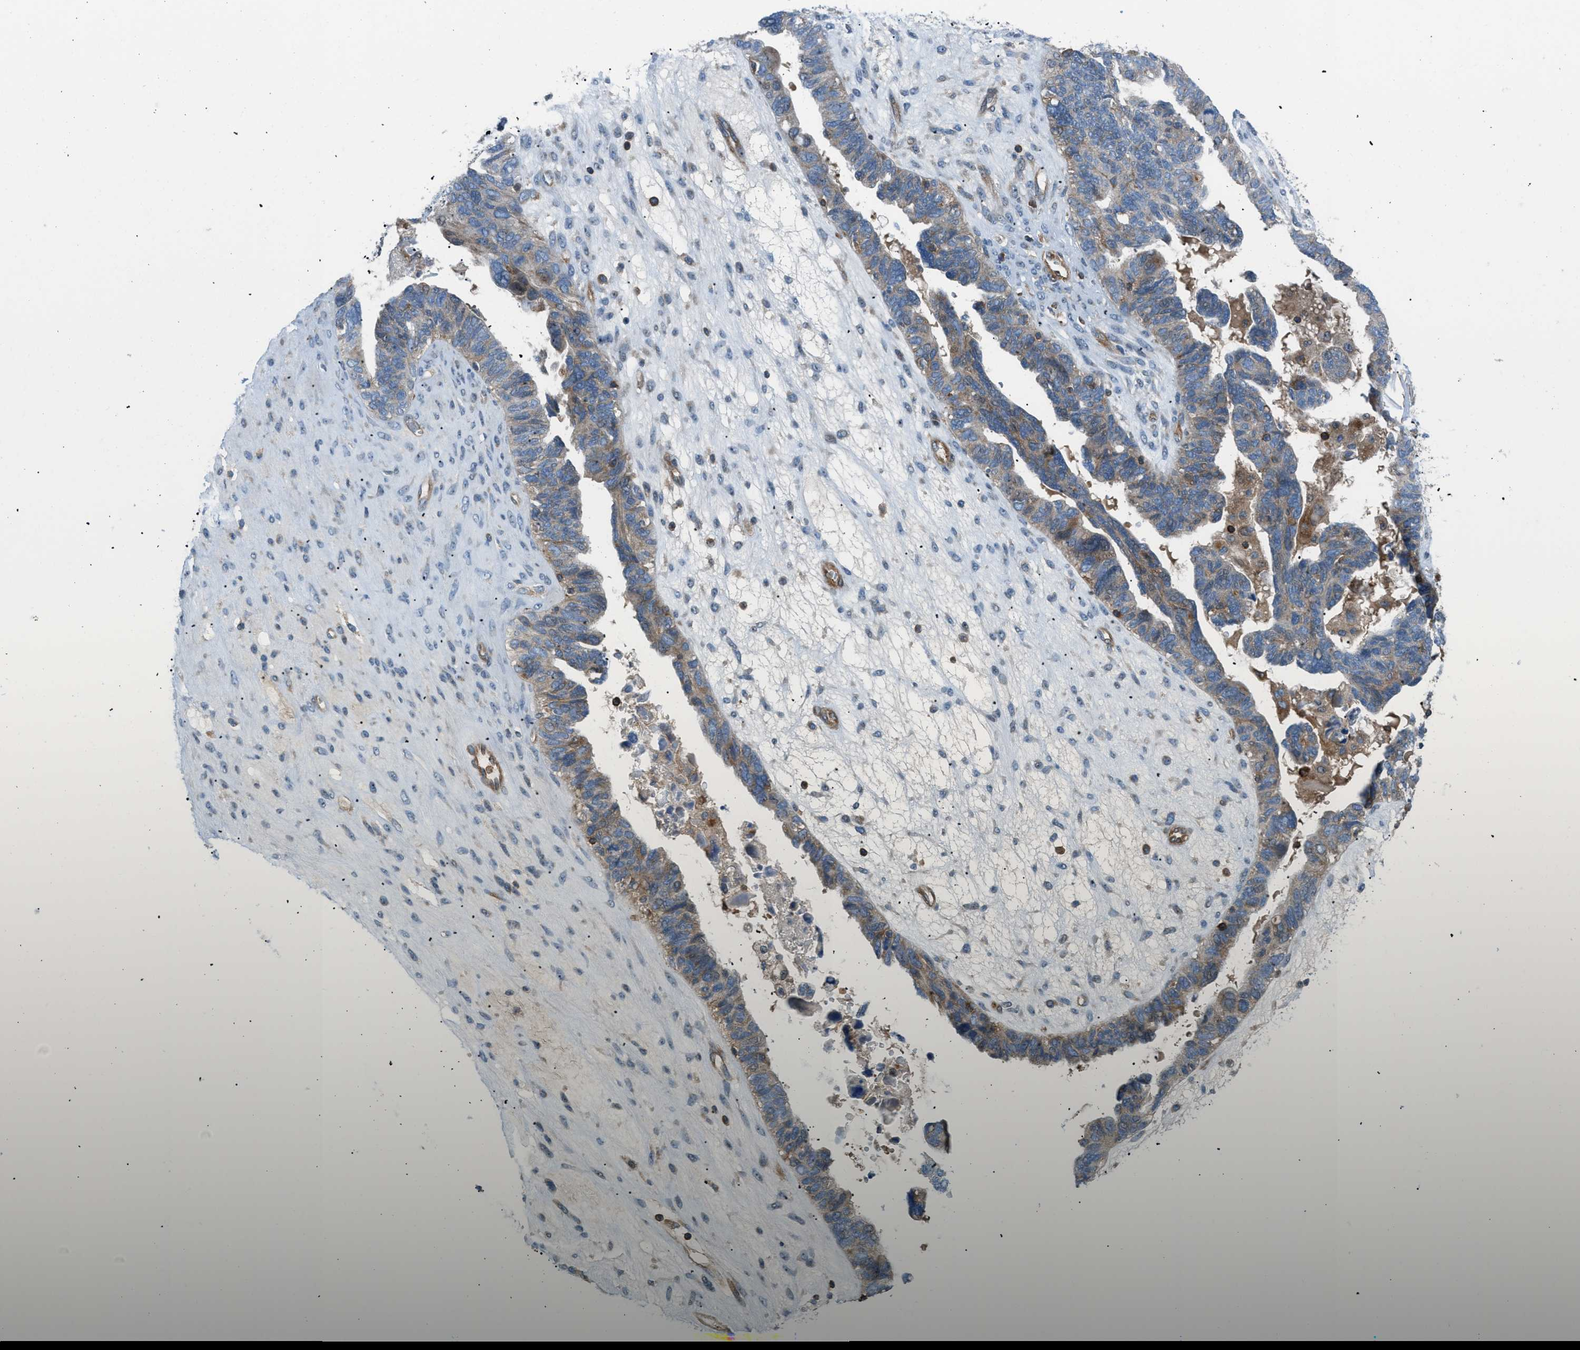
{"staining": {"intensity": "weak", "quantity": ">75%", "location": "cytoplasmic/membranous"}, "tissue": "ovarian cancer", "cell_type": "Tumor cells", "image_type": "cancer", "snomed": [{"axis": "morphology", "description": "Cystadenocarcinoma, serous, NOS"}, {"axis": "topography", "description": "Ovary"}], "caption": "Protein expression analysis of ovarian serous cystadenocarcinoma reveals weak cytoplasmic/membranous staining in approximately >75% of tumor cells.", "gene": "ATP2A3", "patient": {"sex": "female", "age": 79}}